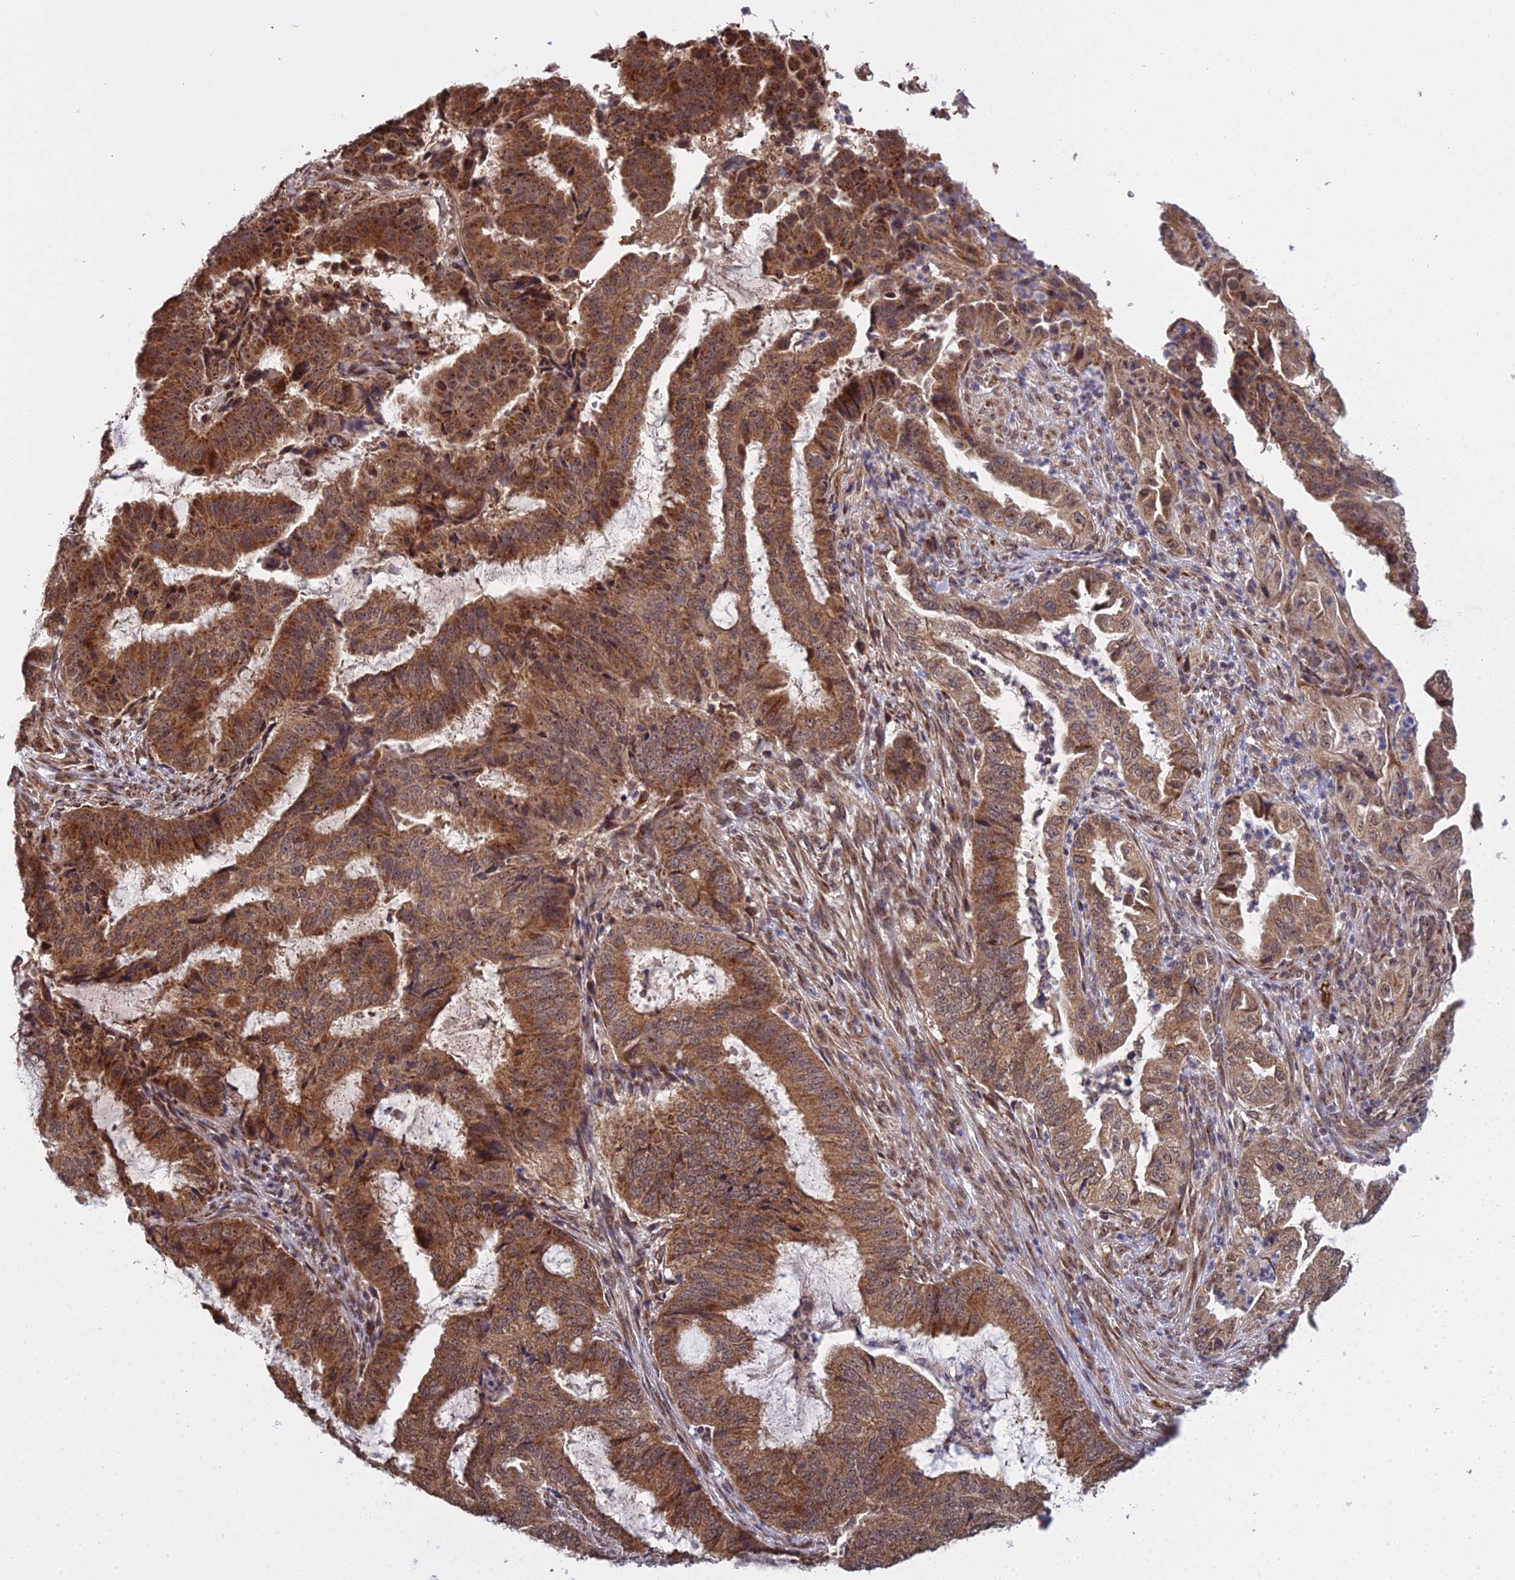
{"staining": {"intensity": "moderate", "quantity": ">75%", "location": "cytoplasmic/membranous,nuclear"}, "tissue": "endometrial cancer", "cell_type": "Tumor cells", "image_type": "cancer", "snomed": [{"axis": "morphology", "description": "Adenocarcinoma, NOS"}, {"axis": "topography", "description": "Endometrium"}], "caption": "Moderate cytoplasmic/membranous and nuclear expression is present in about >75% of tumor cells in endometrial cancer.", "gene": "MEOX1", "patient": {"sex": "female", "age": 51}}